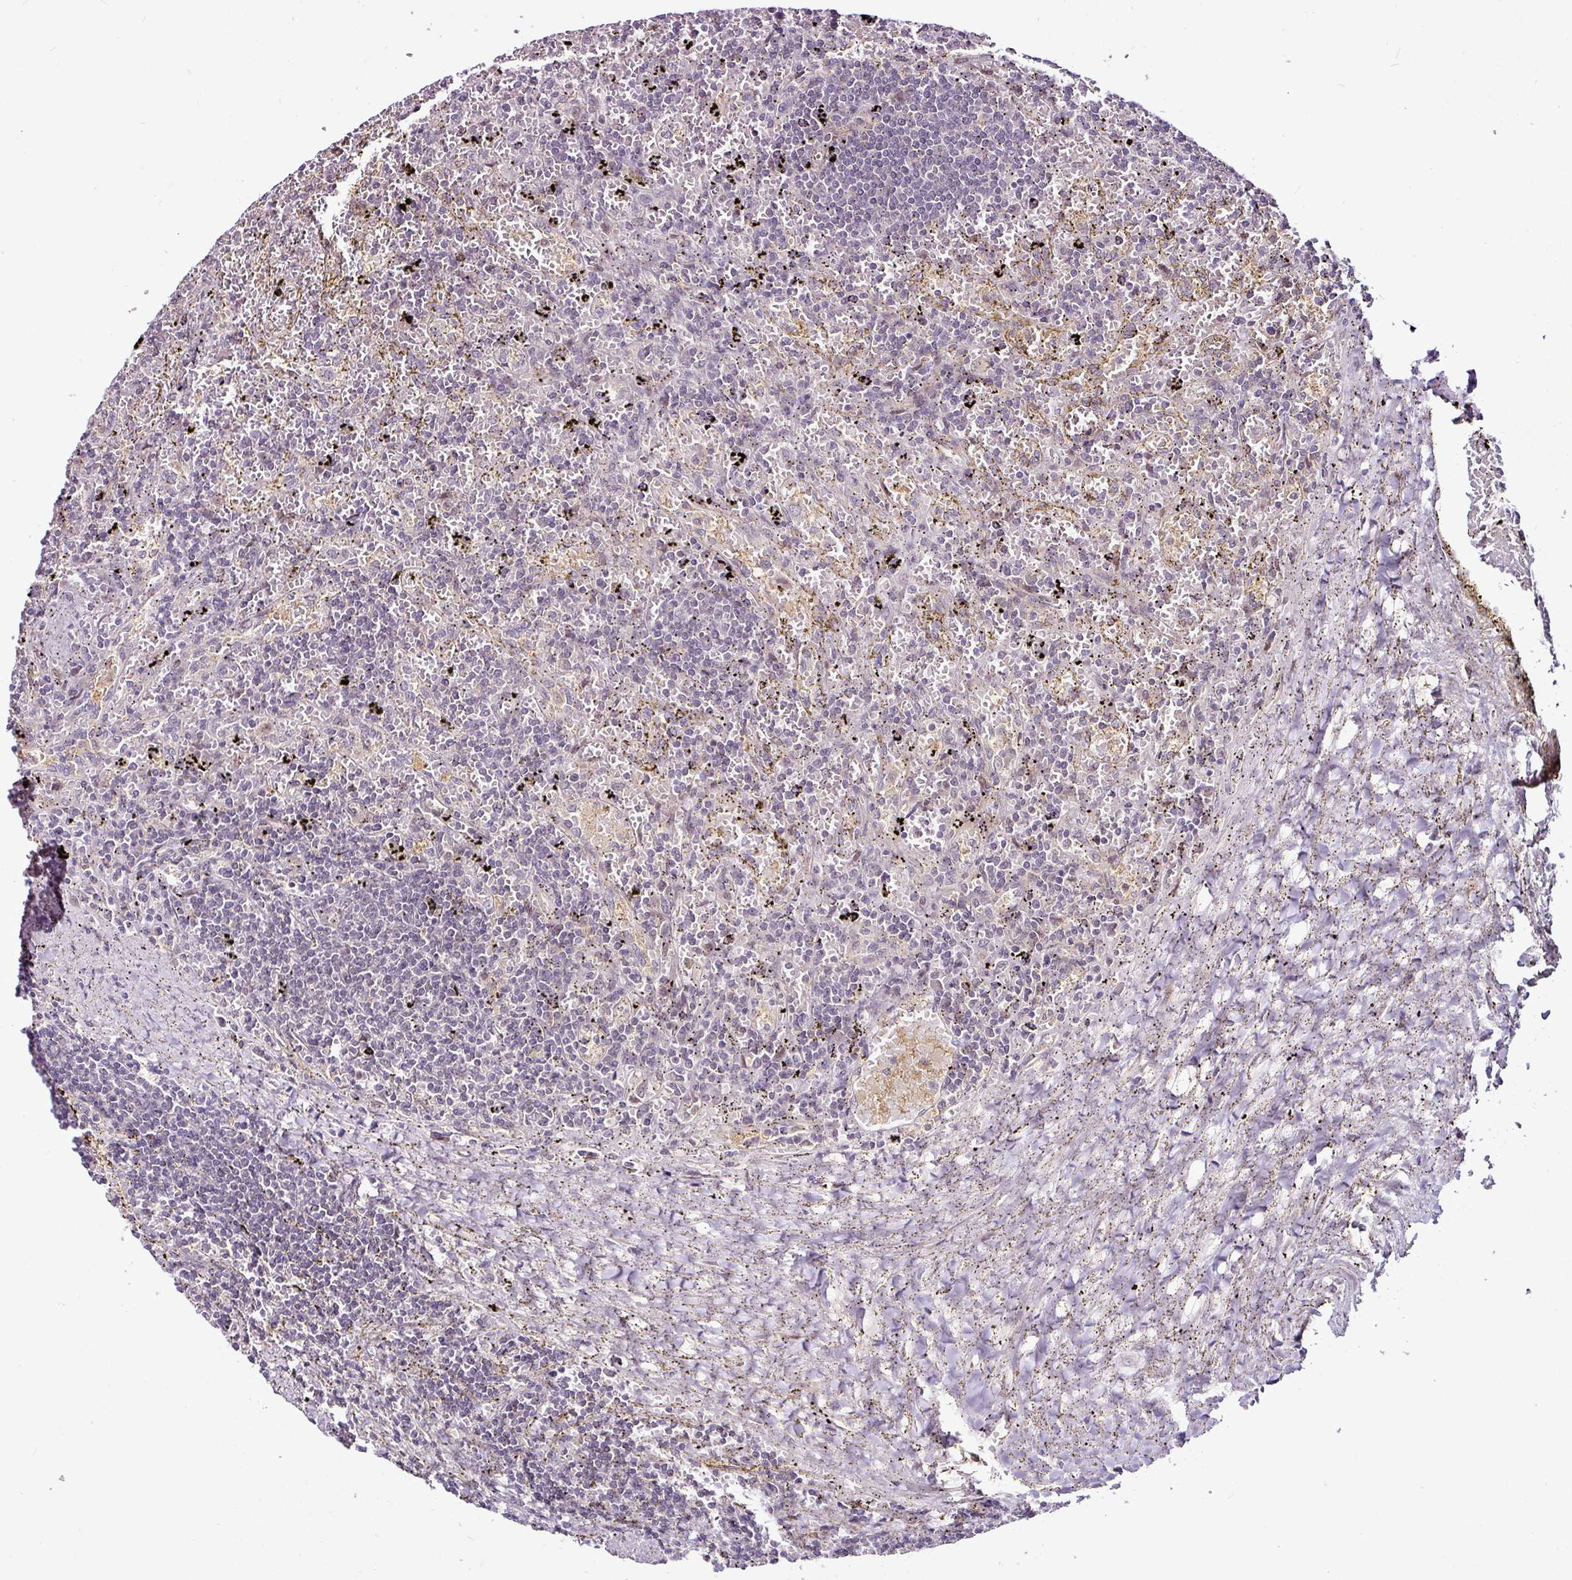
{"staining": {"intensity": "negative", "quantity": "none", "location": "none"}, "tissue": "lymphoma", "cell_type": "Tumor cells", "image_type": "cancer", "snomed": [{"axis": "morphology", "description": "Malignant lymphoma, non-Hodgkin's type, Low grade"}, {"axis": "topography", "description": "Spleen"}], "caption": "High magnification brightfield microscopy of lymphoma stained with DAB (brown) and counterstained with hematoxylin (blue): tumor cells show no significant expression.", "gene": "DCAF13", "patient": {"sex": "male", "age": 76}}